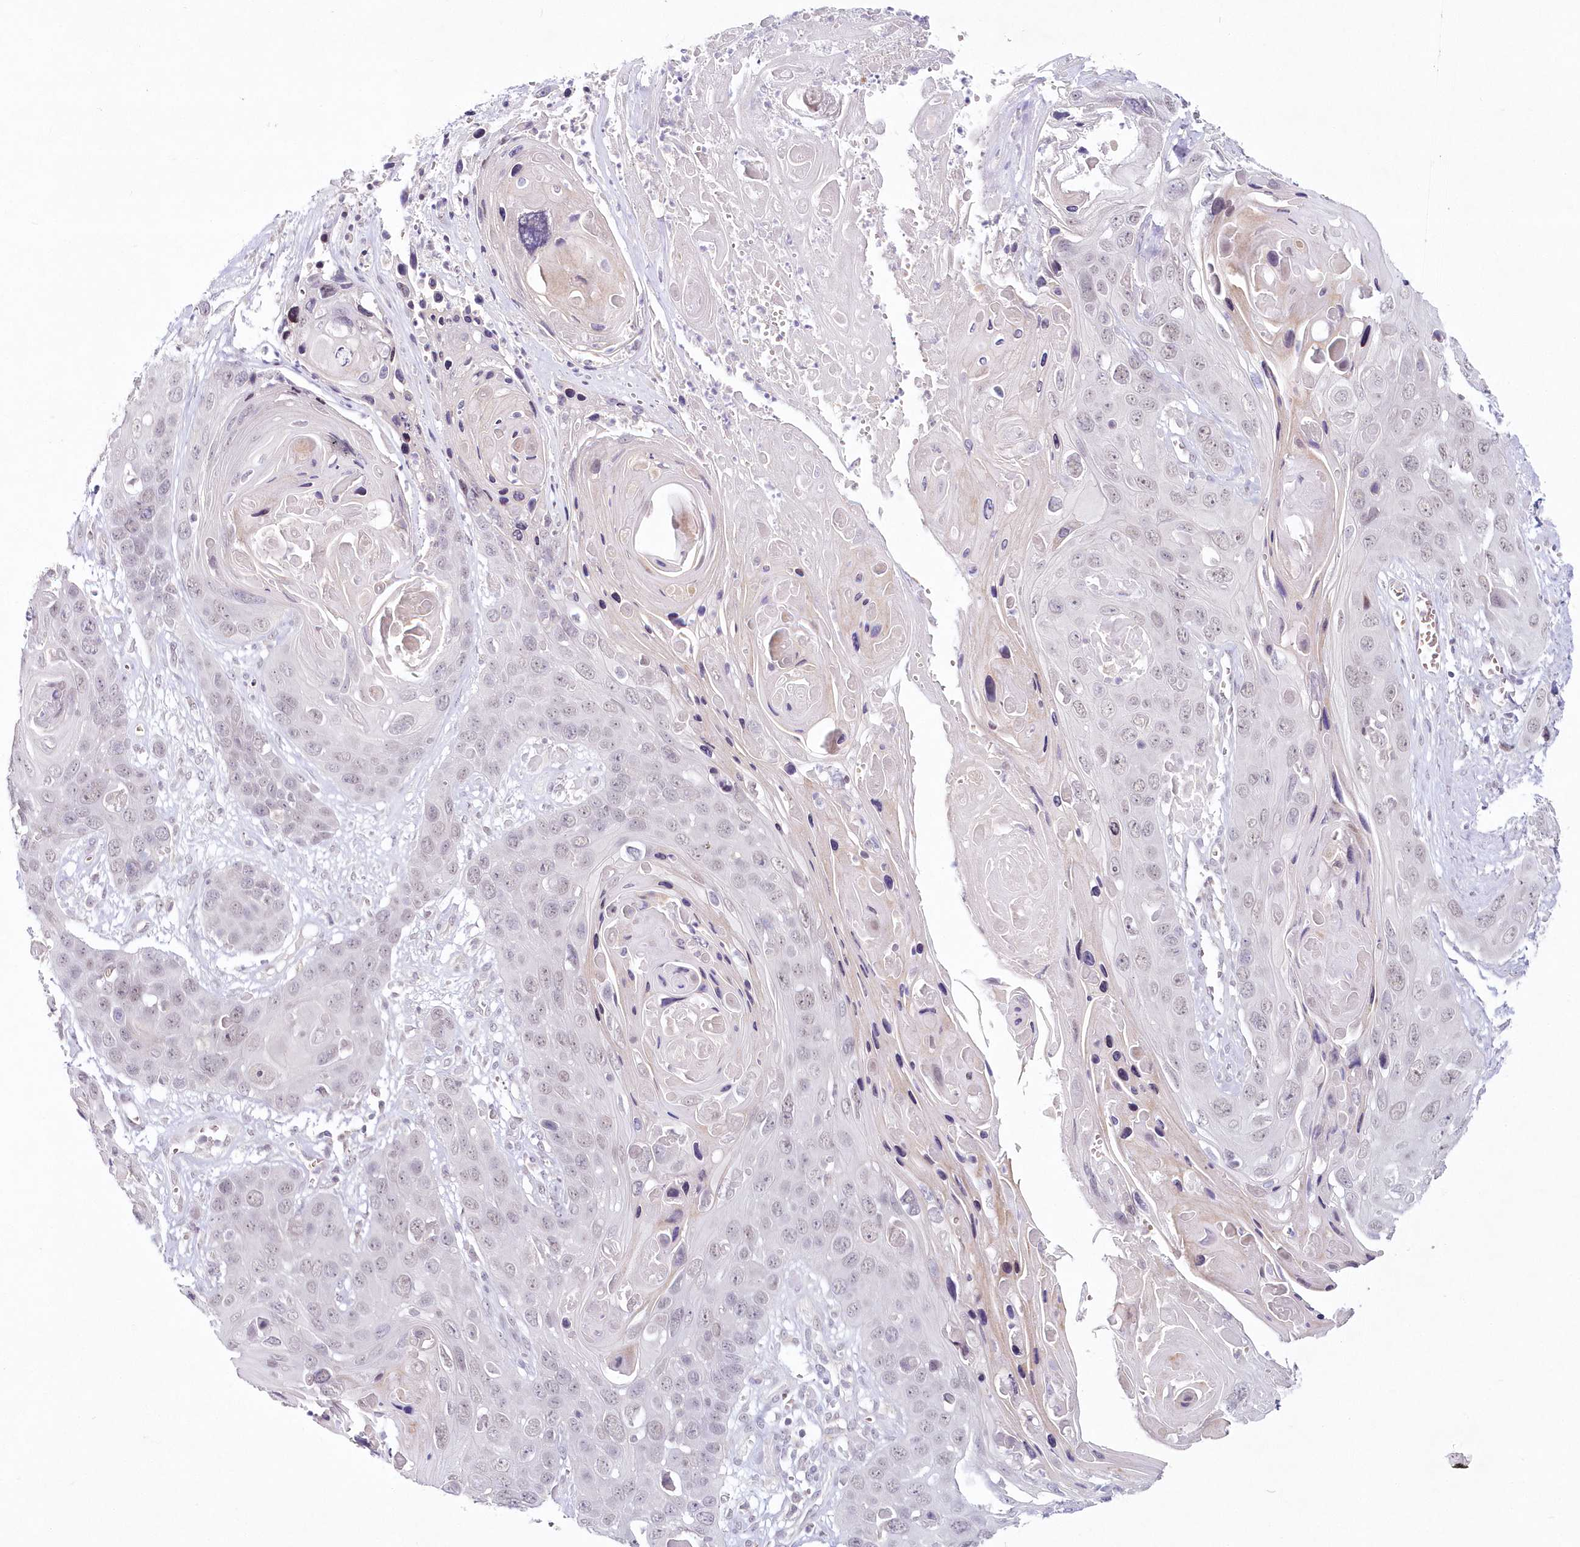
{"staining": {"intensity": "negative", "quantity": "none", "location": "none"}, "tissue": "skin cancer", "cell_type": "Tumor cells", "image_type": "cancer", "snomed": [{"axis": "morphology", "description": "Squamous cell carcinoma, NOS"}, {"axis": "topography", "description": "Skin"}], "caption": "Tumor cells are negative for brown protein staining in skin cancer. (DAB immunohistochemistry visualized using brightfield microscopy, high magnification).", "gene": "HYCC2", "patient": {"sex": "male", "age": 55}}